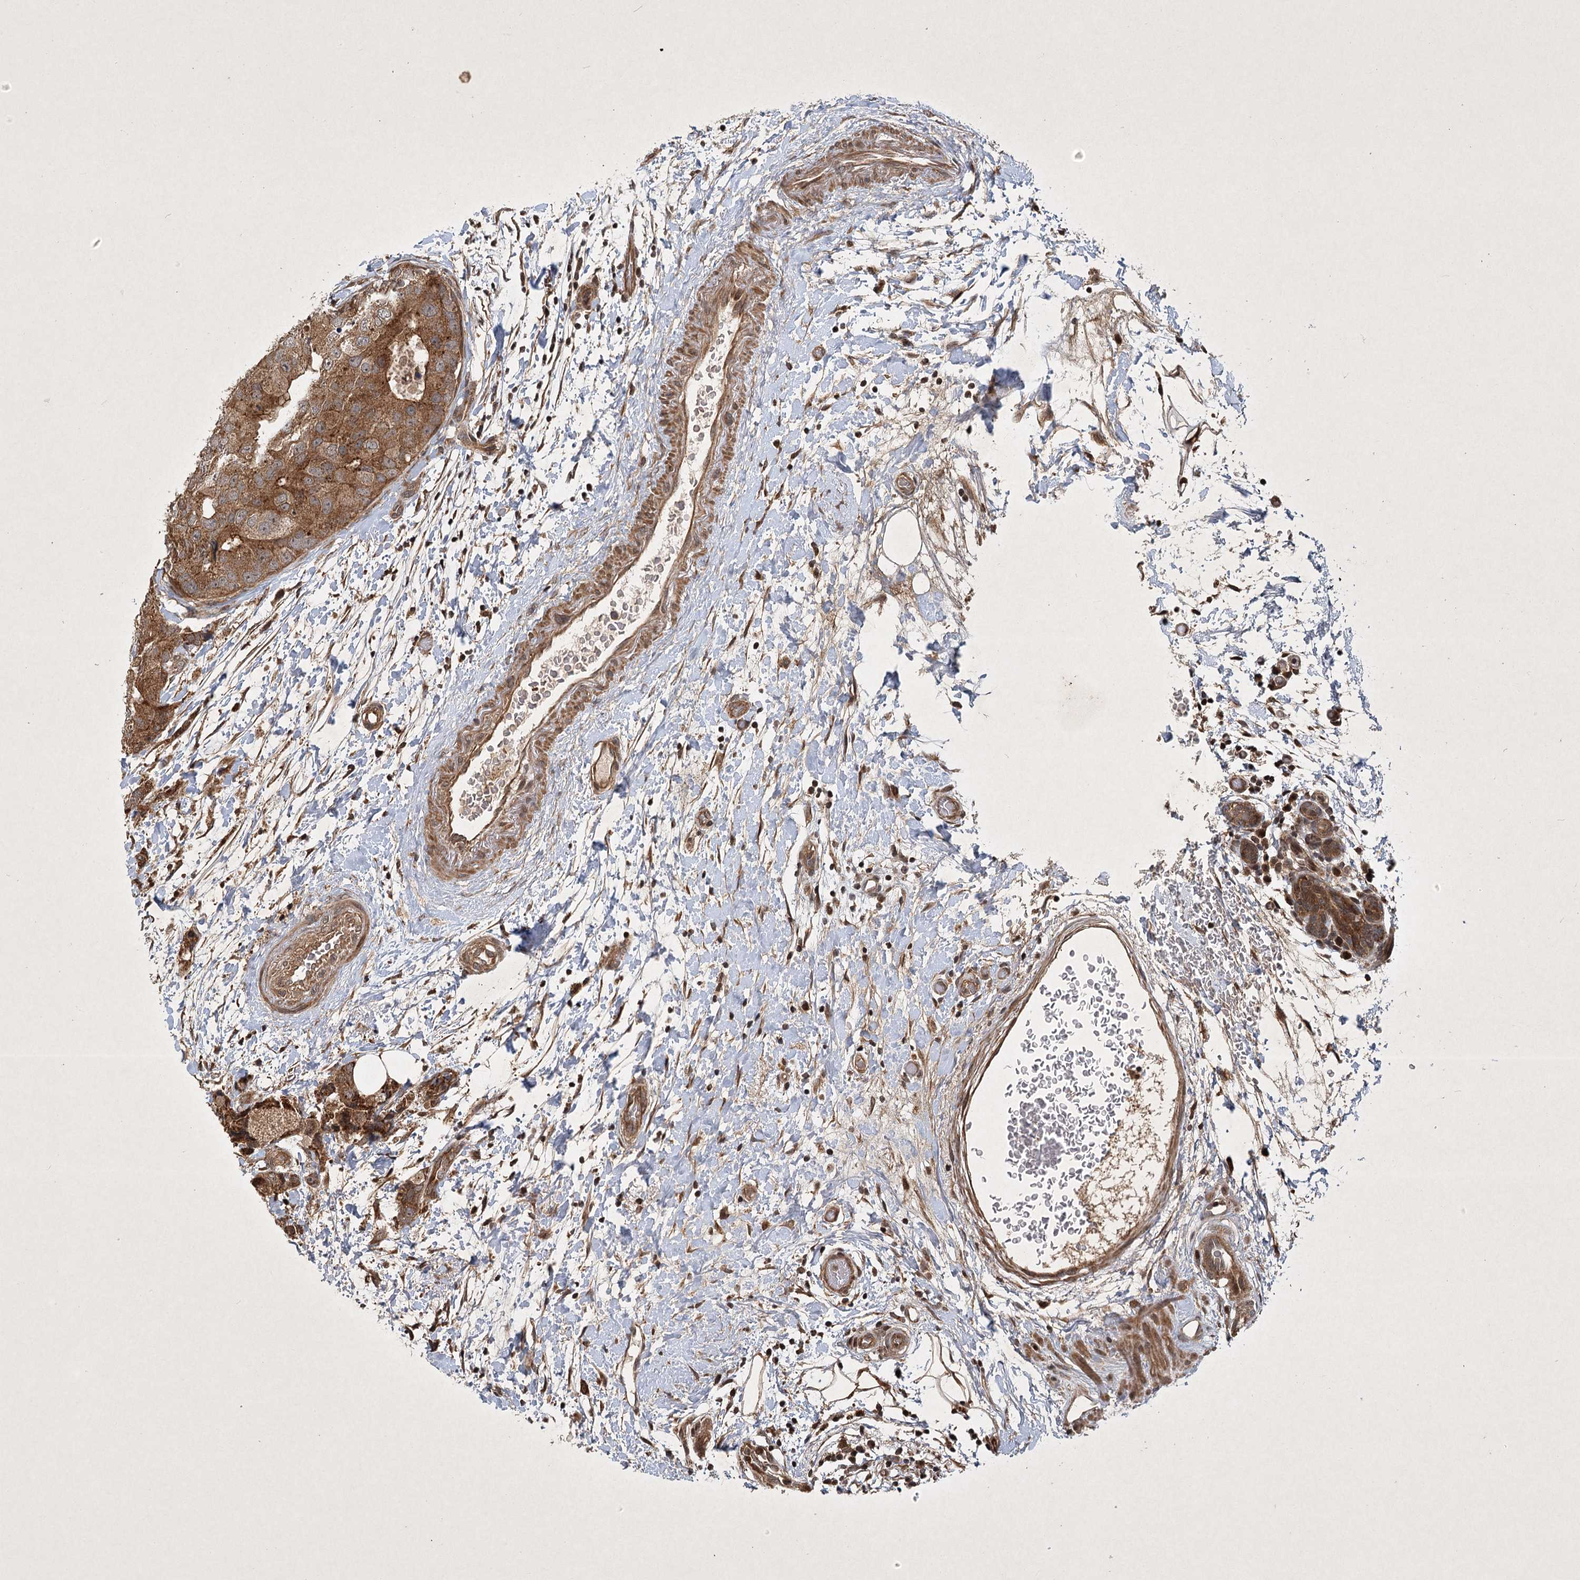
{"staining": {"intensity": "strong", "quantity": ">75%", "location": "cytoplasmic/membranous"}, "tissue": "breast cancer", "cell_type": "Tumor cells", "image_type": "cancer", "snomed": [{"axis": "morphology", "description": "Duct carcinoma"}, {"axis": "topography", "description": "Breast"}], "caption": "Human breast cancer (infiltrating ductal carcinoma) stained for a protein (brown) shows strong cytoplasmic/membranous positive staining in approximately >75% of tumor cells.", "gene": "INSIG2", "patient": {"sex": "female", "age": 62}}